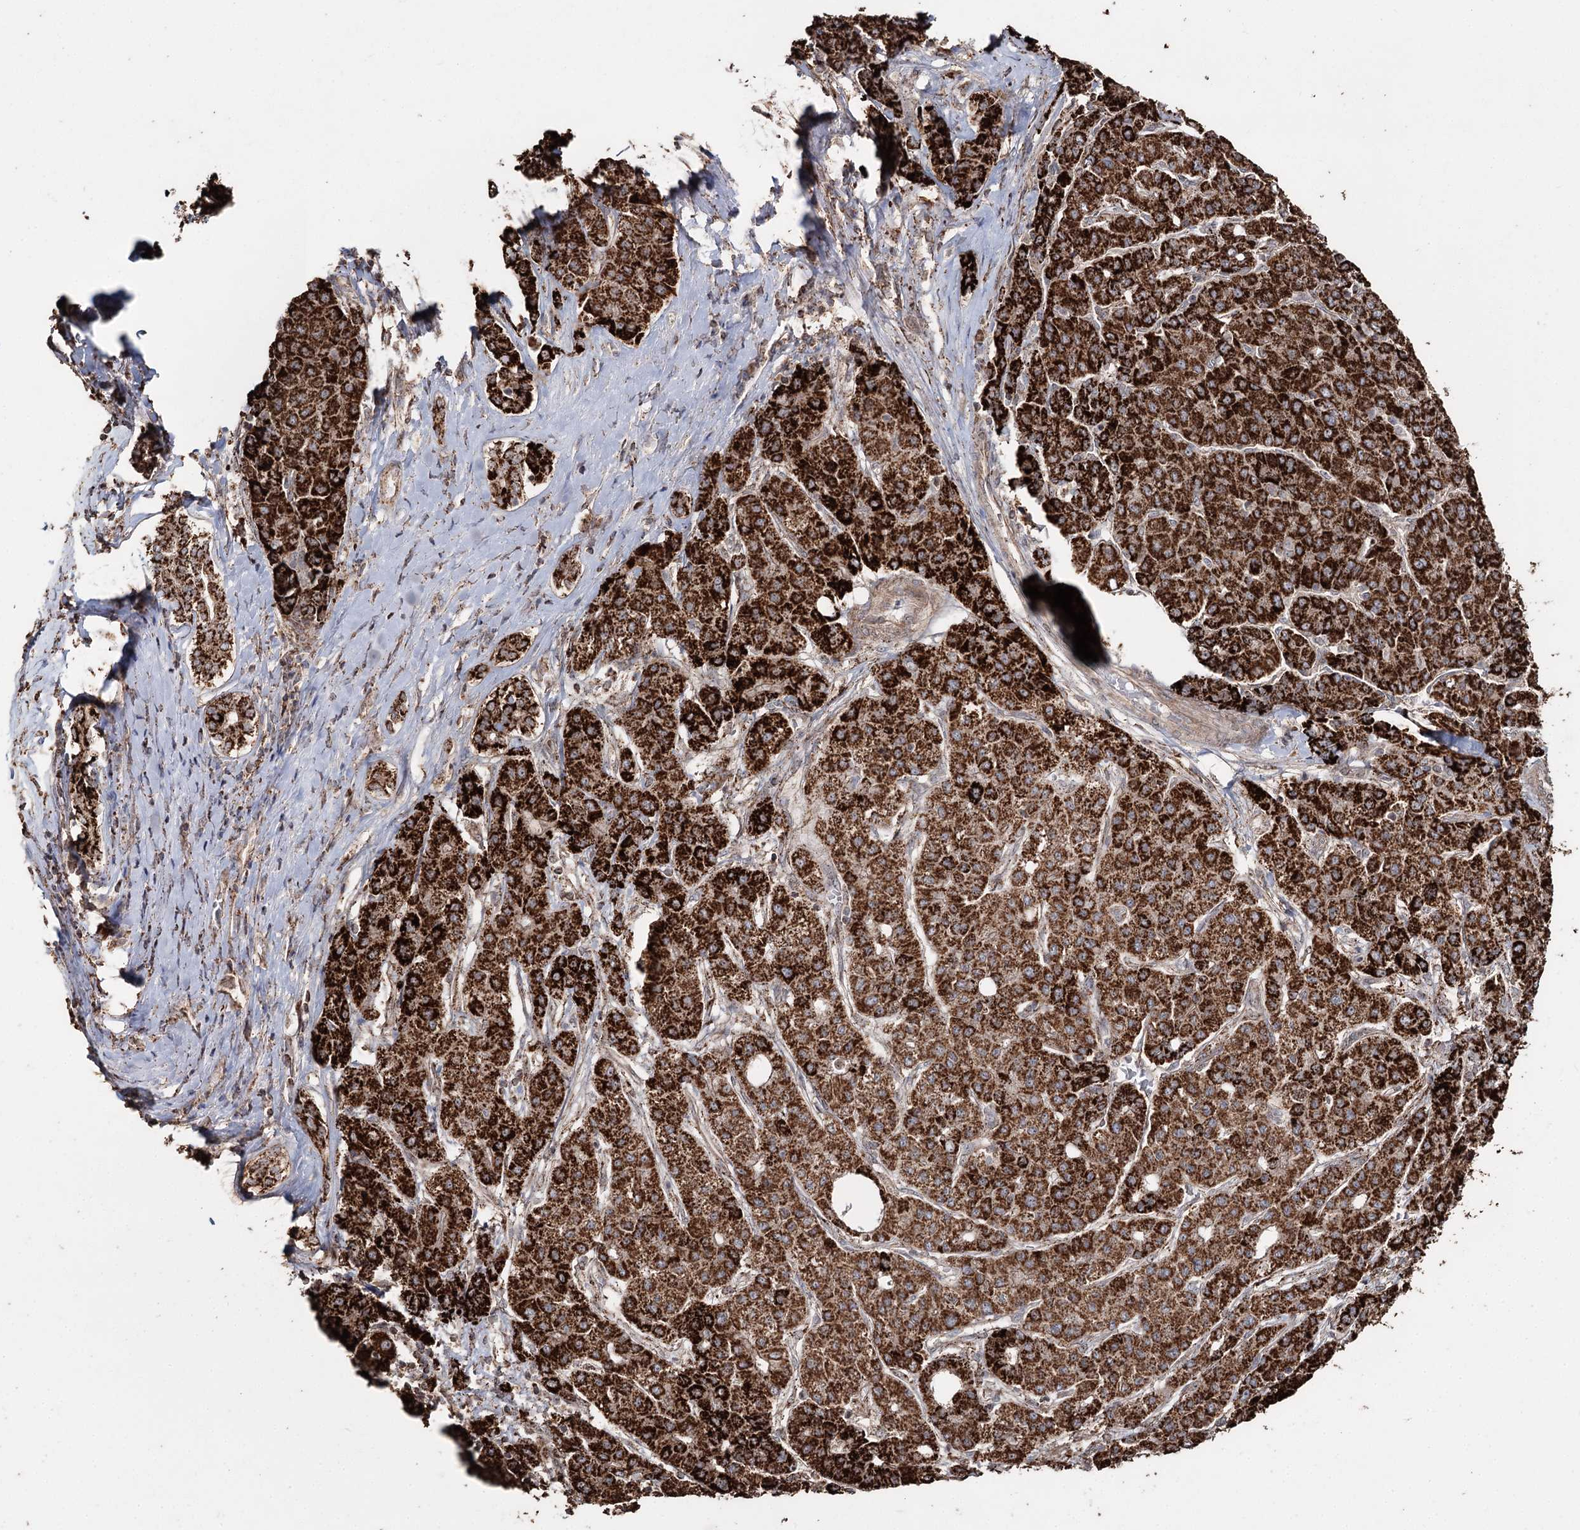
{"staining": {"intensity": "strong", "quantity": ">75%", "location": "cytoplasmic/membranous"}, "tissue": "liver cancer", "cell_type": "Tumor cells", "image_type": "cancer", "snomed": [{"axis": "morphology", "description": "Carcinoma, Hepatocellular, NOS"}, {"axis": "topography", "description": "Liver"}], "caption": "Approximately >75% of tumor cells in liver cancer reveal strong cytoplasmic/membranous protein positivity as visualized by brown immunohistochemical staining.", "gene": "SLF2", "patient": {"sex": "male", "age": 65}}